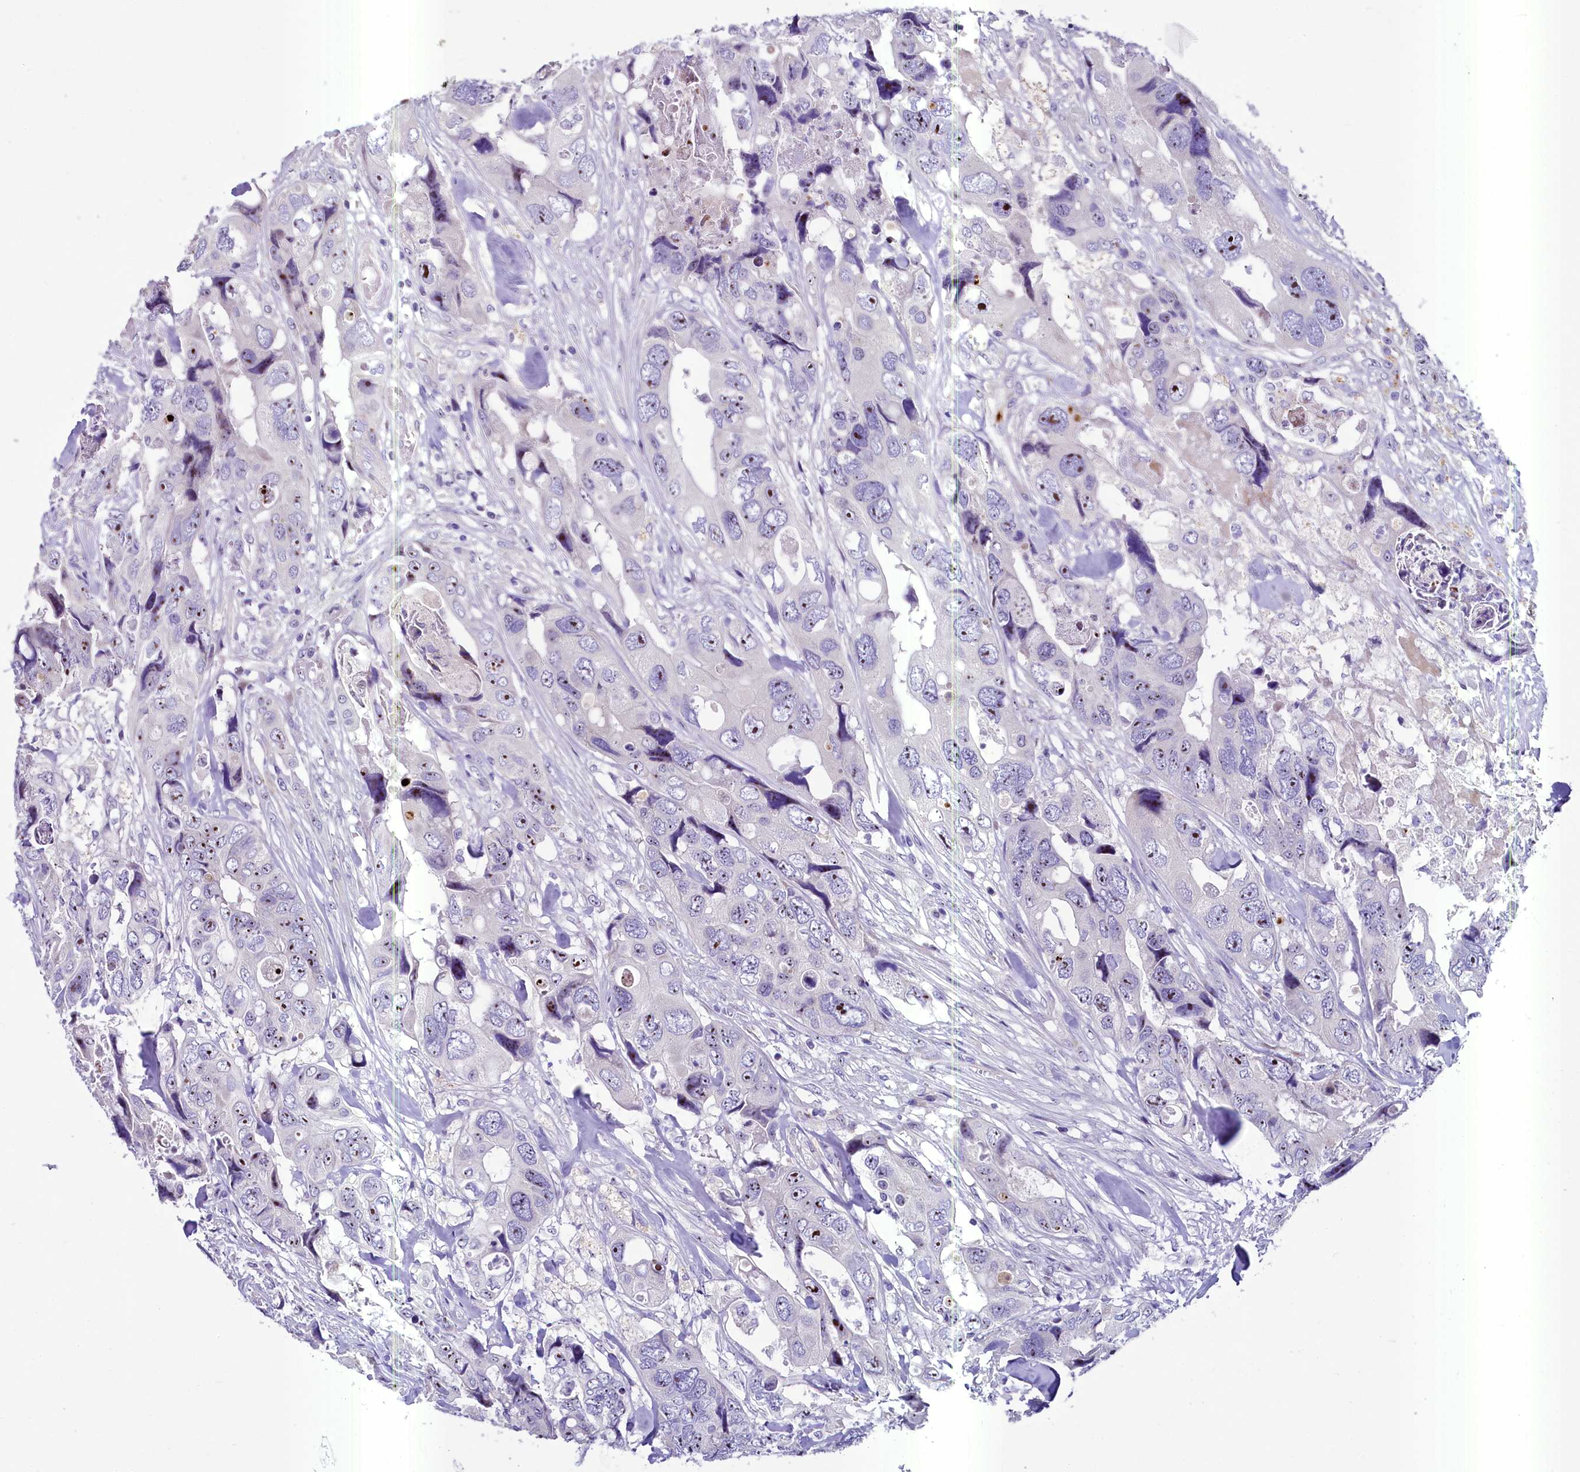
{"staining": {"intensity": "moderate", "quantity": "25%-75%", "location": "nuclear"}, "tissue": "colorectal cancer", "cell_type": "Tumor cells", "image_type": "cancer", "snomed": [{"axis": "morphology", "description": "Adenocarcinoma, NOS"}, {"axis": "topography", "description": "Rectum"}], "caption": "An IHC histopathology image of neoplastic tissue is shown. Protein staining in brown shows moderate nuclear positivity in adenocarcinoma (colorectal) within tumor cells. (DAB IHC with brightfield microscopy, high magnification).", "gene": "SH3TC2", "patient": {"sex": "male", "age": 57}}